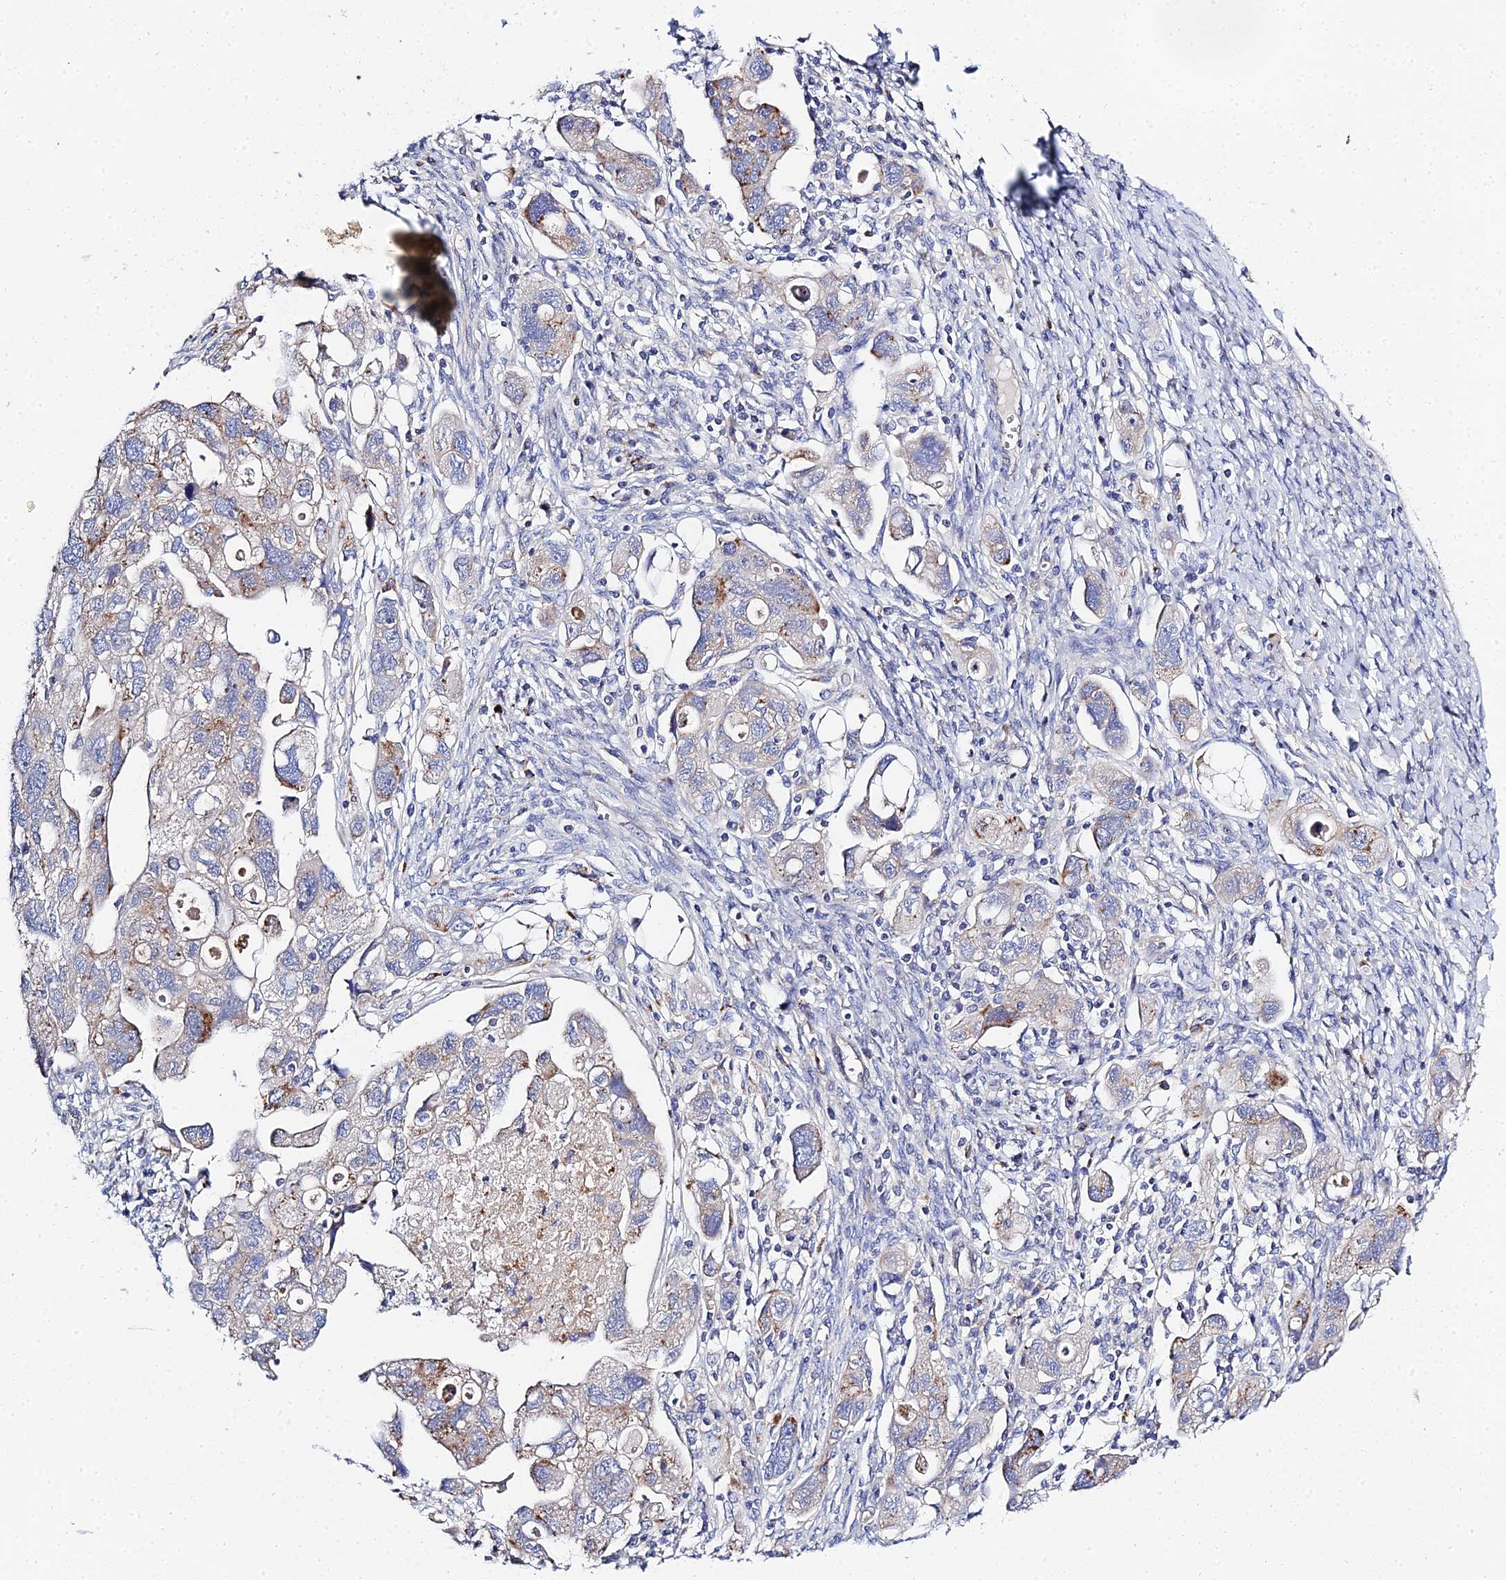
{"staining": {"intensity": "weak", "quantity": "<25%", "location": "cytoplasmic/membranous"}, "tissue": "ovarian cancer", "cell_type": "Tumor cells", "image_type": "cancer", "snomed": [{"axis": "morphology", "description": "Carcinoma, NOS"}, {"axis": "morphology", "description": "Cystadenocarcinoma, serous, NOS"}, {"axis": "topography", "description": "Ovary"}], "caption": "The immunohistochemistry micrograph has no significant positivity in tumor cells of ovarian serous cystadenocarcinoma tissue.", "gene": "APOBEC3H", "patient": {"sex": "female", "age": 69}}